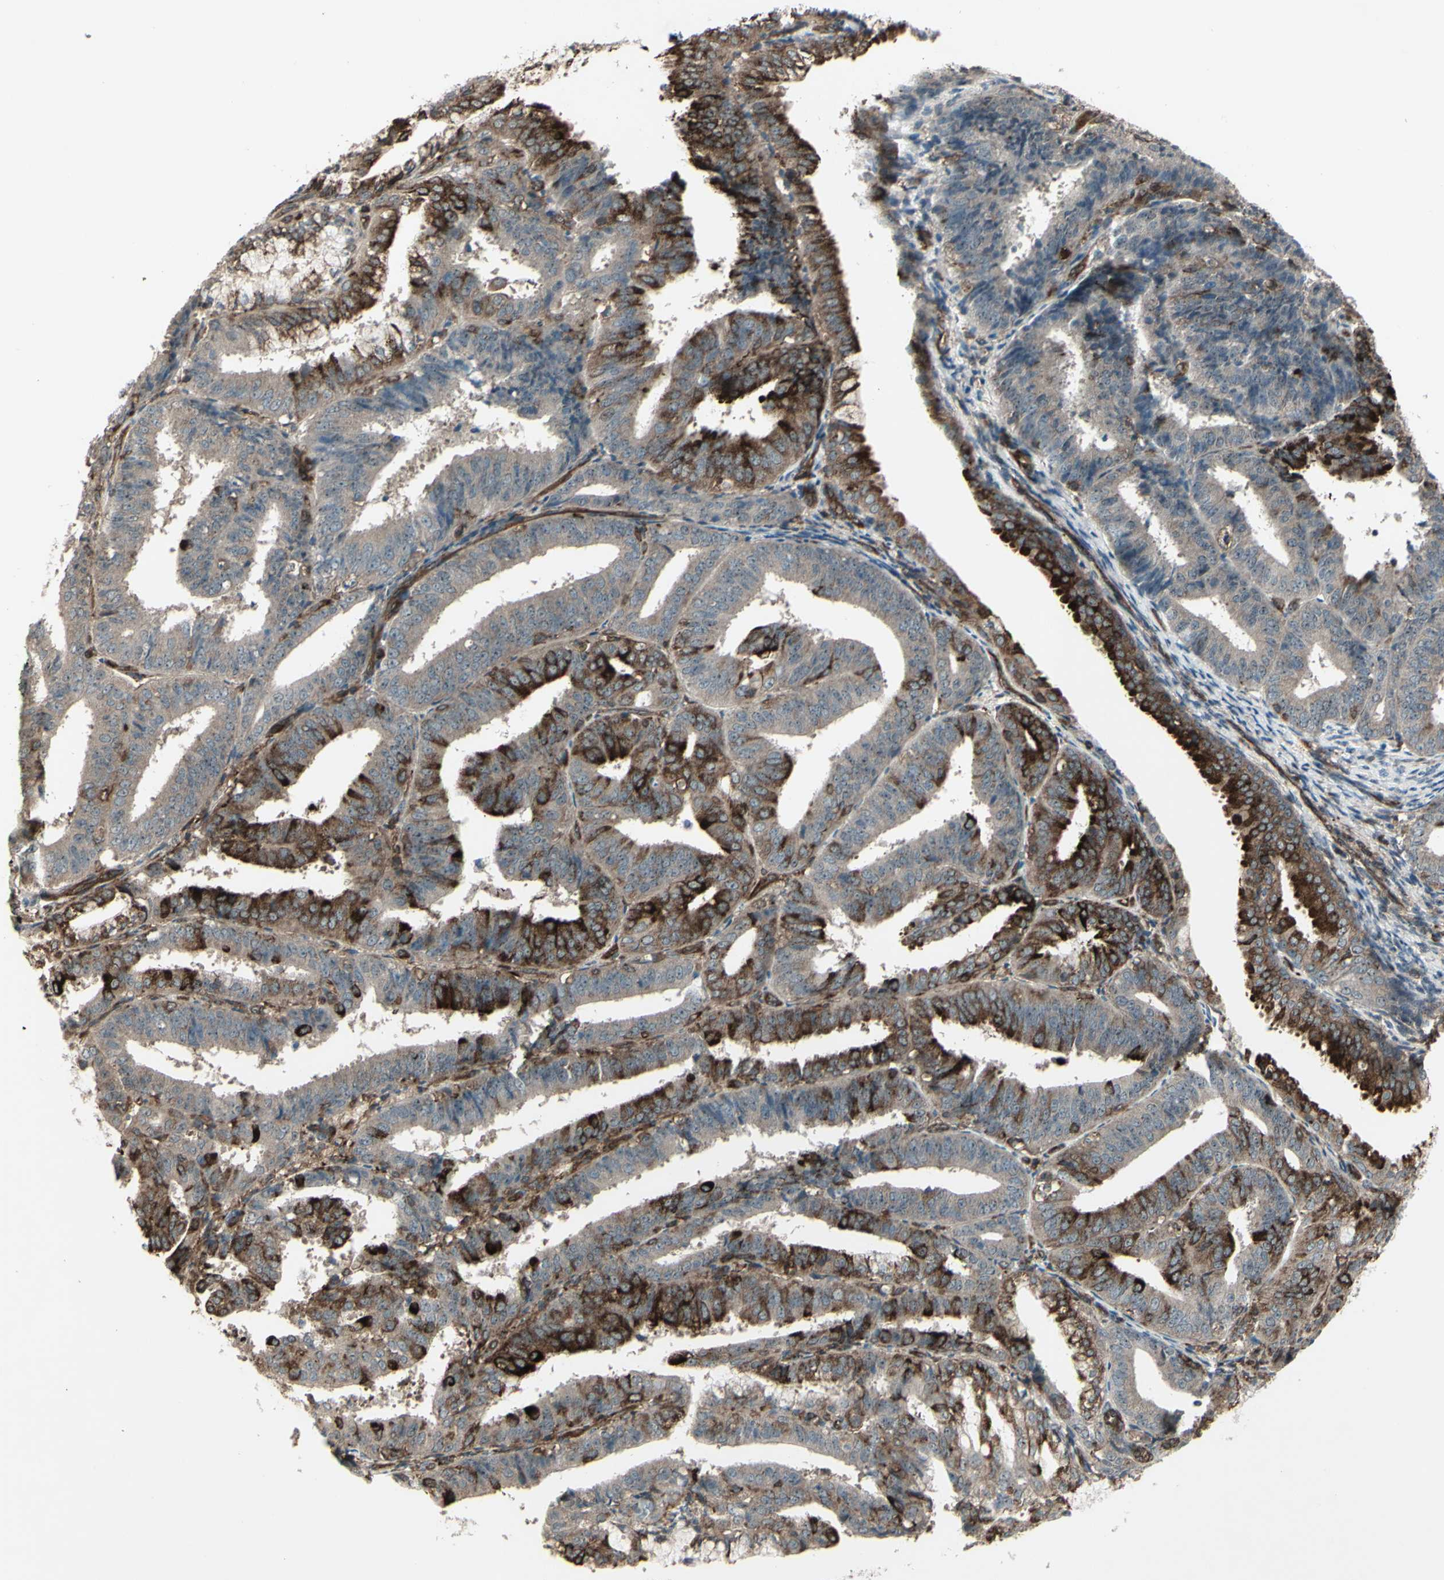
{"staining": {"intensity": "strong", "quantity": "25%-75%", "location": "cytoplasmic/membranous"}, "tissue": "endometrial cancer", "cell_type": "Tumor cells", "image_type": "cancer", "snomed": [{"axis": "morphology", "description": "Adenocarcinoma, NOS"}, {"axis": "topography", "description": "Endometrium"}], "caption": "IHC (DAB (3,3'-diaminobenzidine)) staining of human endometrial adenocarcinoma shows strong cytoplasmic/membranous protein expression in approximately 25%-75% of tumor cells.", "gene": "FXYD5", "patient": {"sex": "female", "age": 63}}